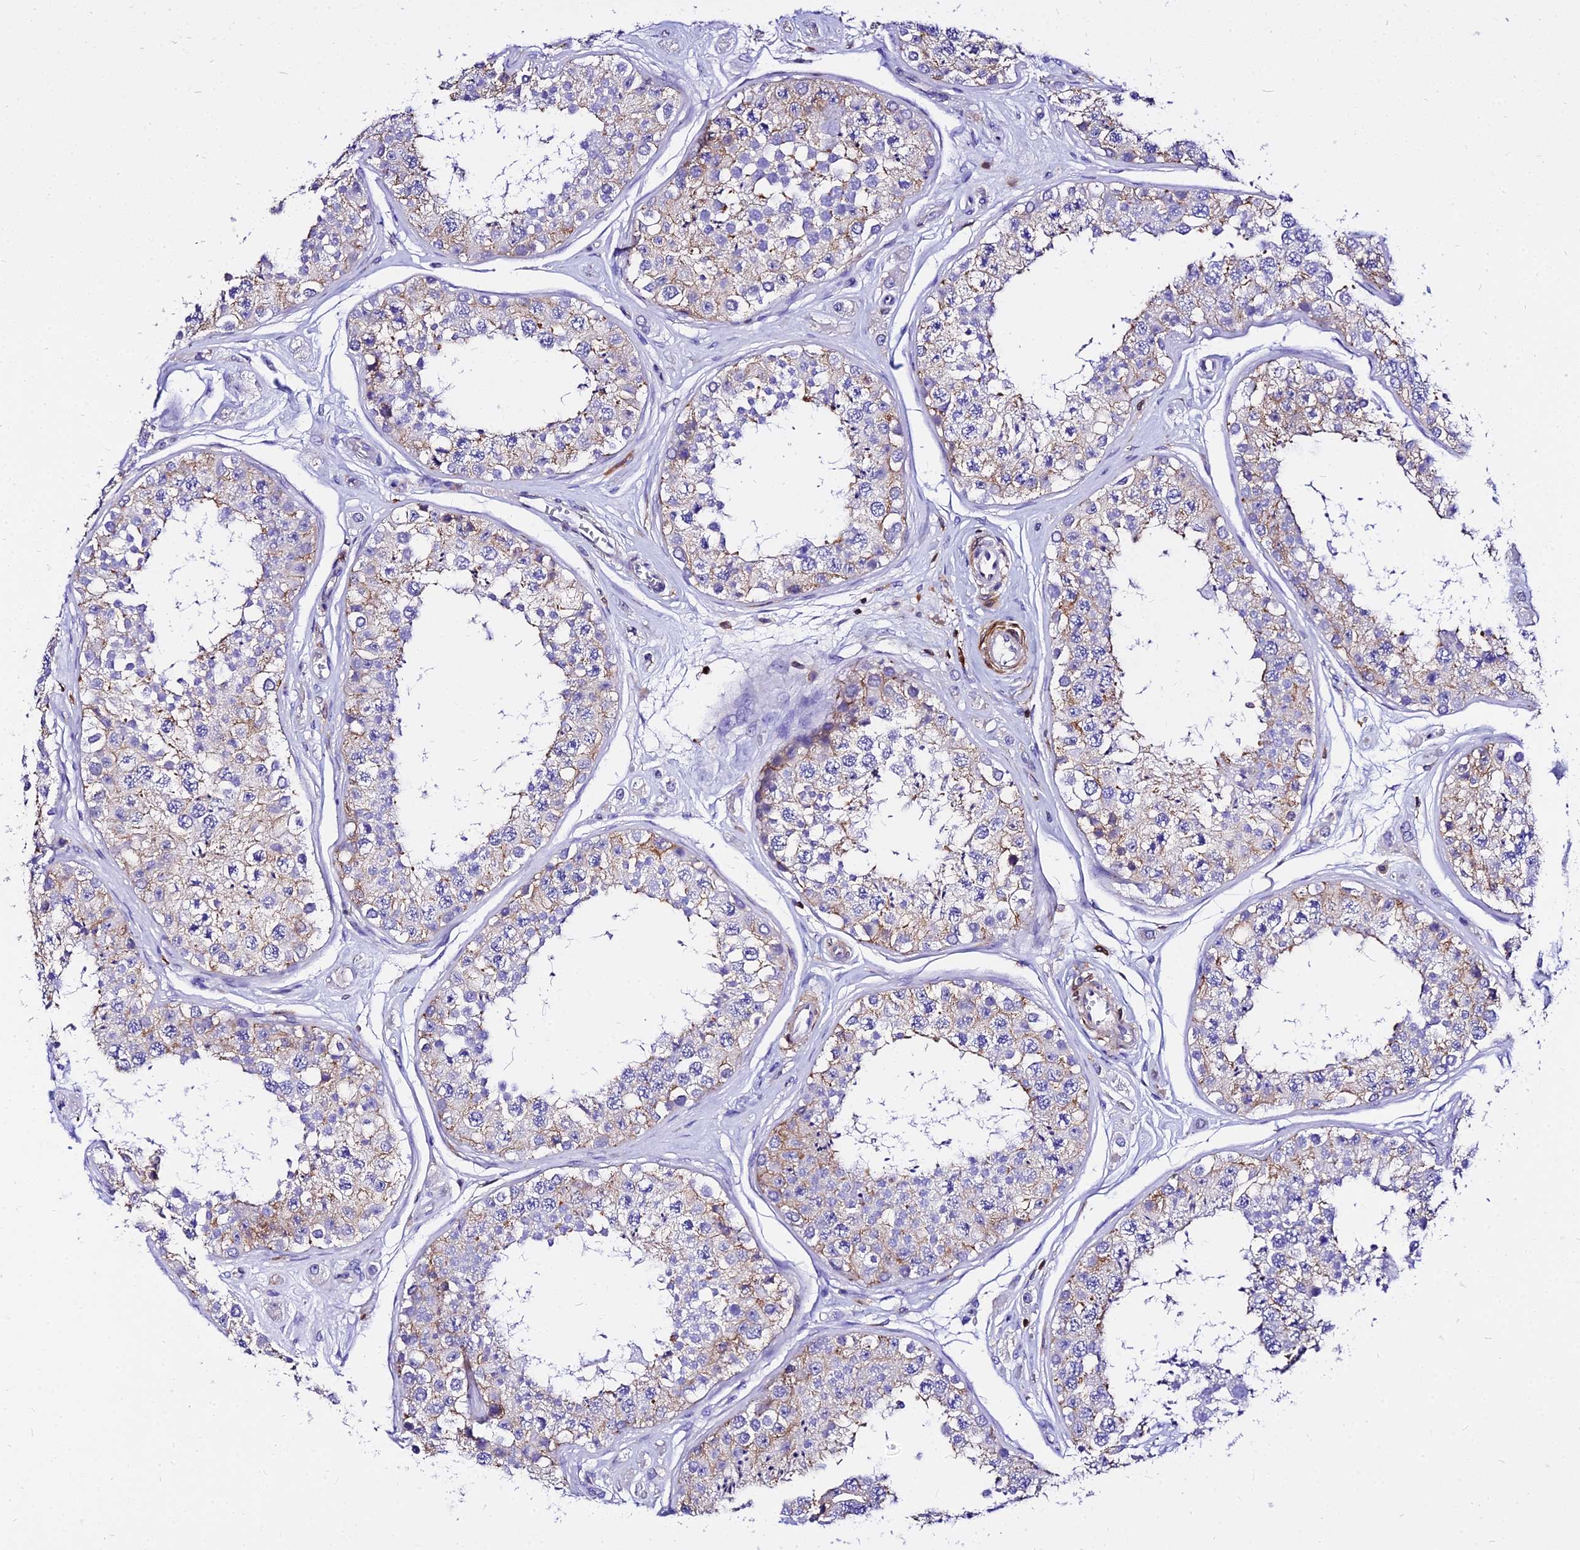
{"staining": {"intensity": "moderate", "quantity": "<25%", "location": "cytoplasmic/membranous"}, "tissue": "testis", "cell_type": "Cells in seminiferous ducts", "image_type": "normal", "snomed": [{"axis": "morphology", "description": "Normal tissue, NOS"}, {"axis": "topography", "description": "Testis"}], "caption": "This histopathology image displays normal testis stained with immunohistochemistry to label a protein in brown. The cytoplasmic/membranous of cells in seminiferous ducts show moderate positivity for the protein. Nuclei are counter-stained blue.", "gene": "CSRP1", "patient": {"sex": "male", "age": 25}}